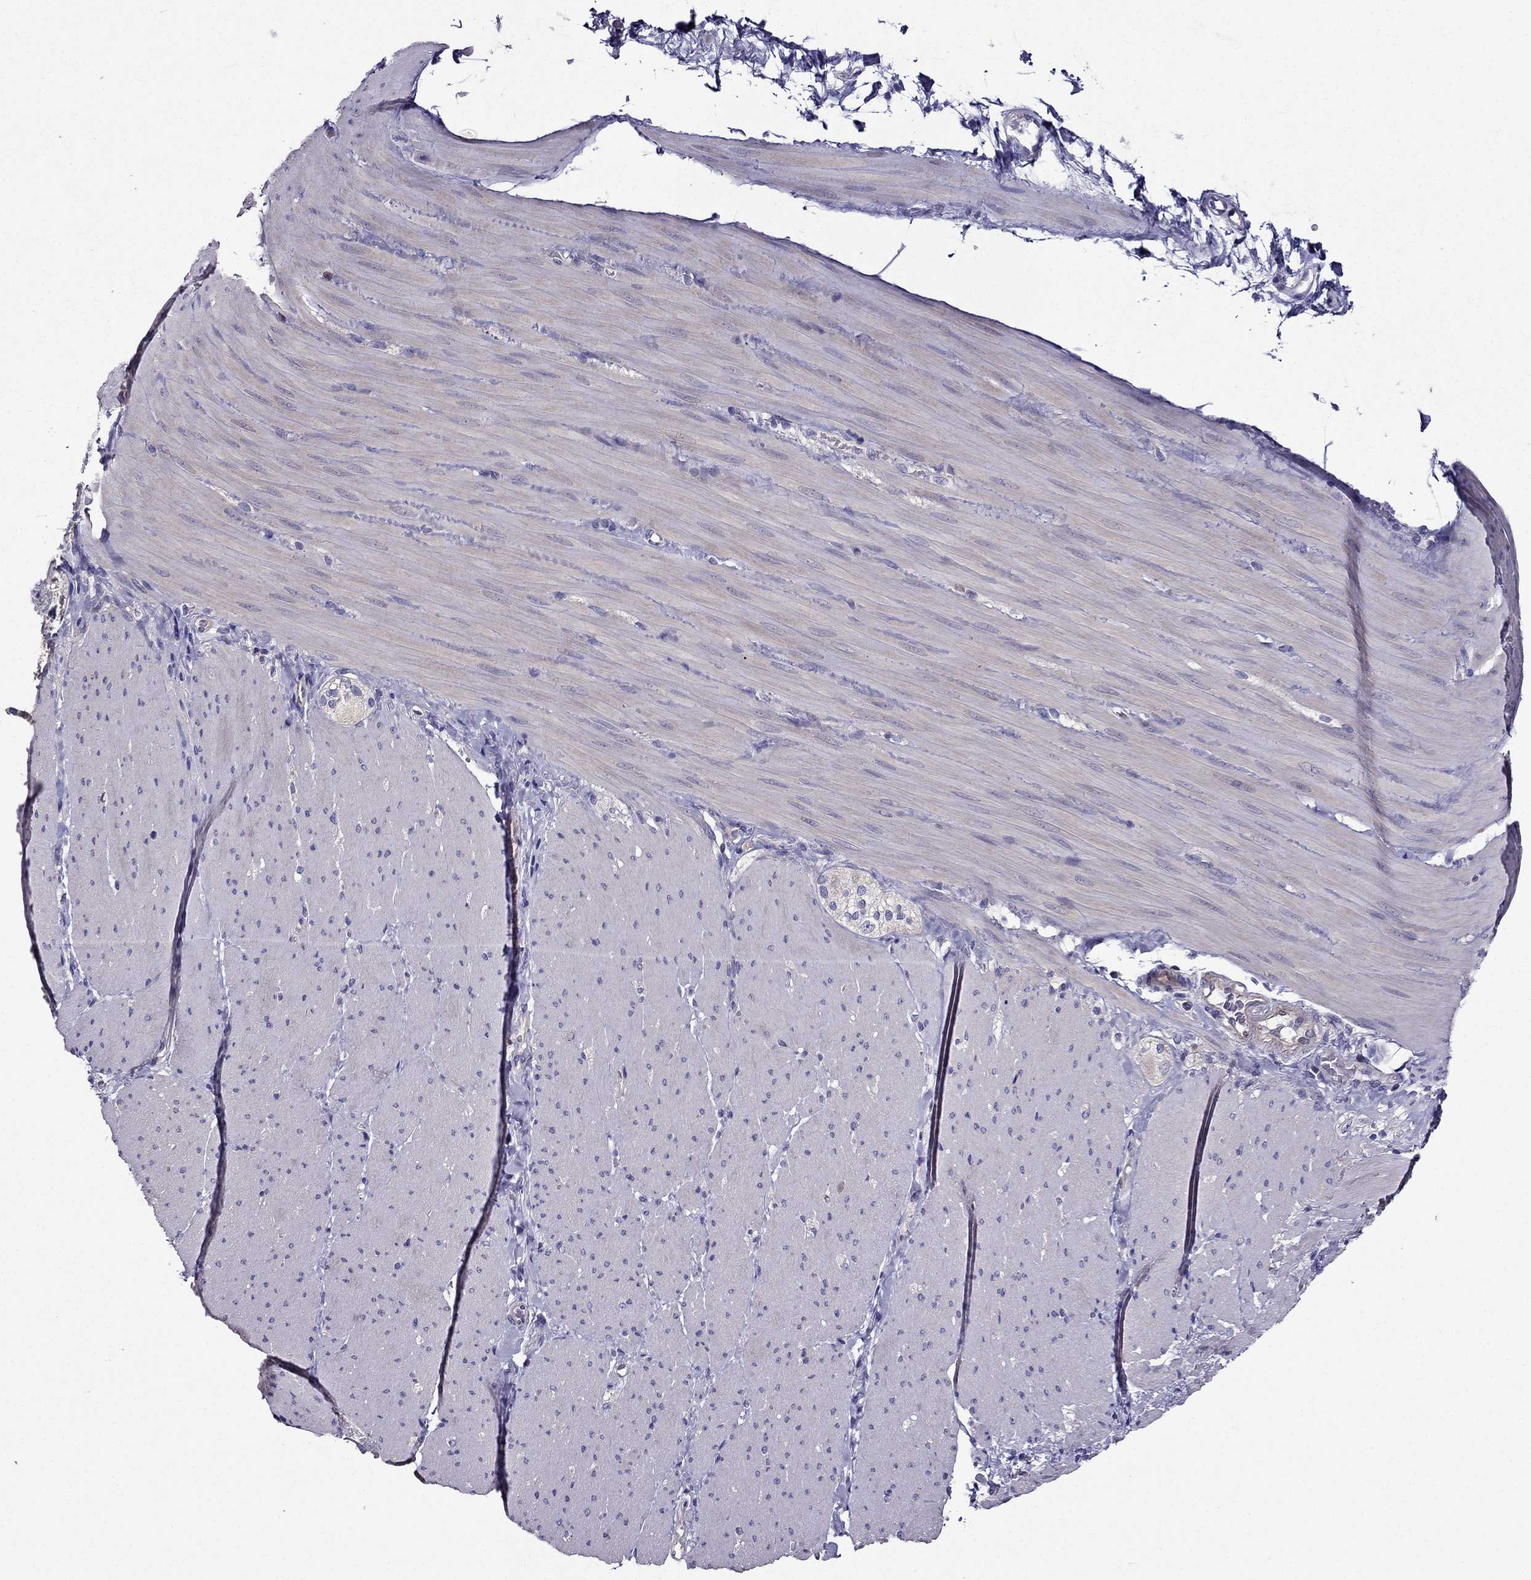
{"staining": {"intensity": "negative", "quantity": "none", "location": "none"}, "tissue": "adipose tissue", "cell_type": "Adipocytes", "image_type": "normal", "snomed": [{"axis": "morphology", "description": "Normal tissue, NOS"}, {"axis": "topography", "description": "Smooth muscle"}, {"axis": "topography", "description": "Duodenum"}, {"axis": "topography", "description": "Peripheral nerve tissue"}], "caption": "A high-resolution photomicrograph shows immunohistochemistry (IHC) staining of benign adipose tissue, which demonstrates no significant expression in adipocytes.", "gene": "AAK1", "patient": {"sex": "female", "age": 61}}